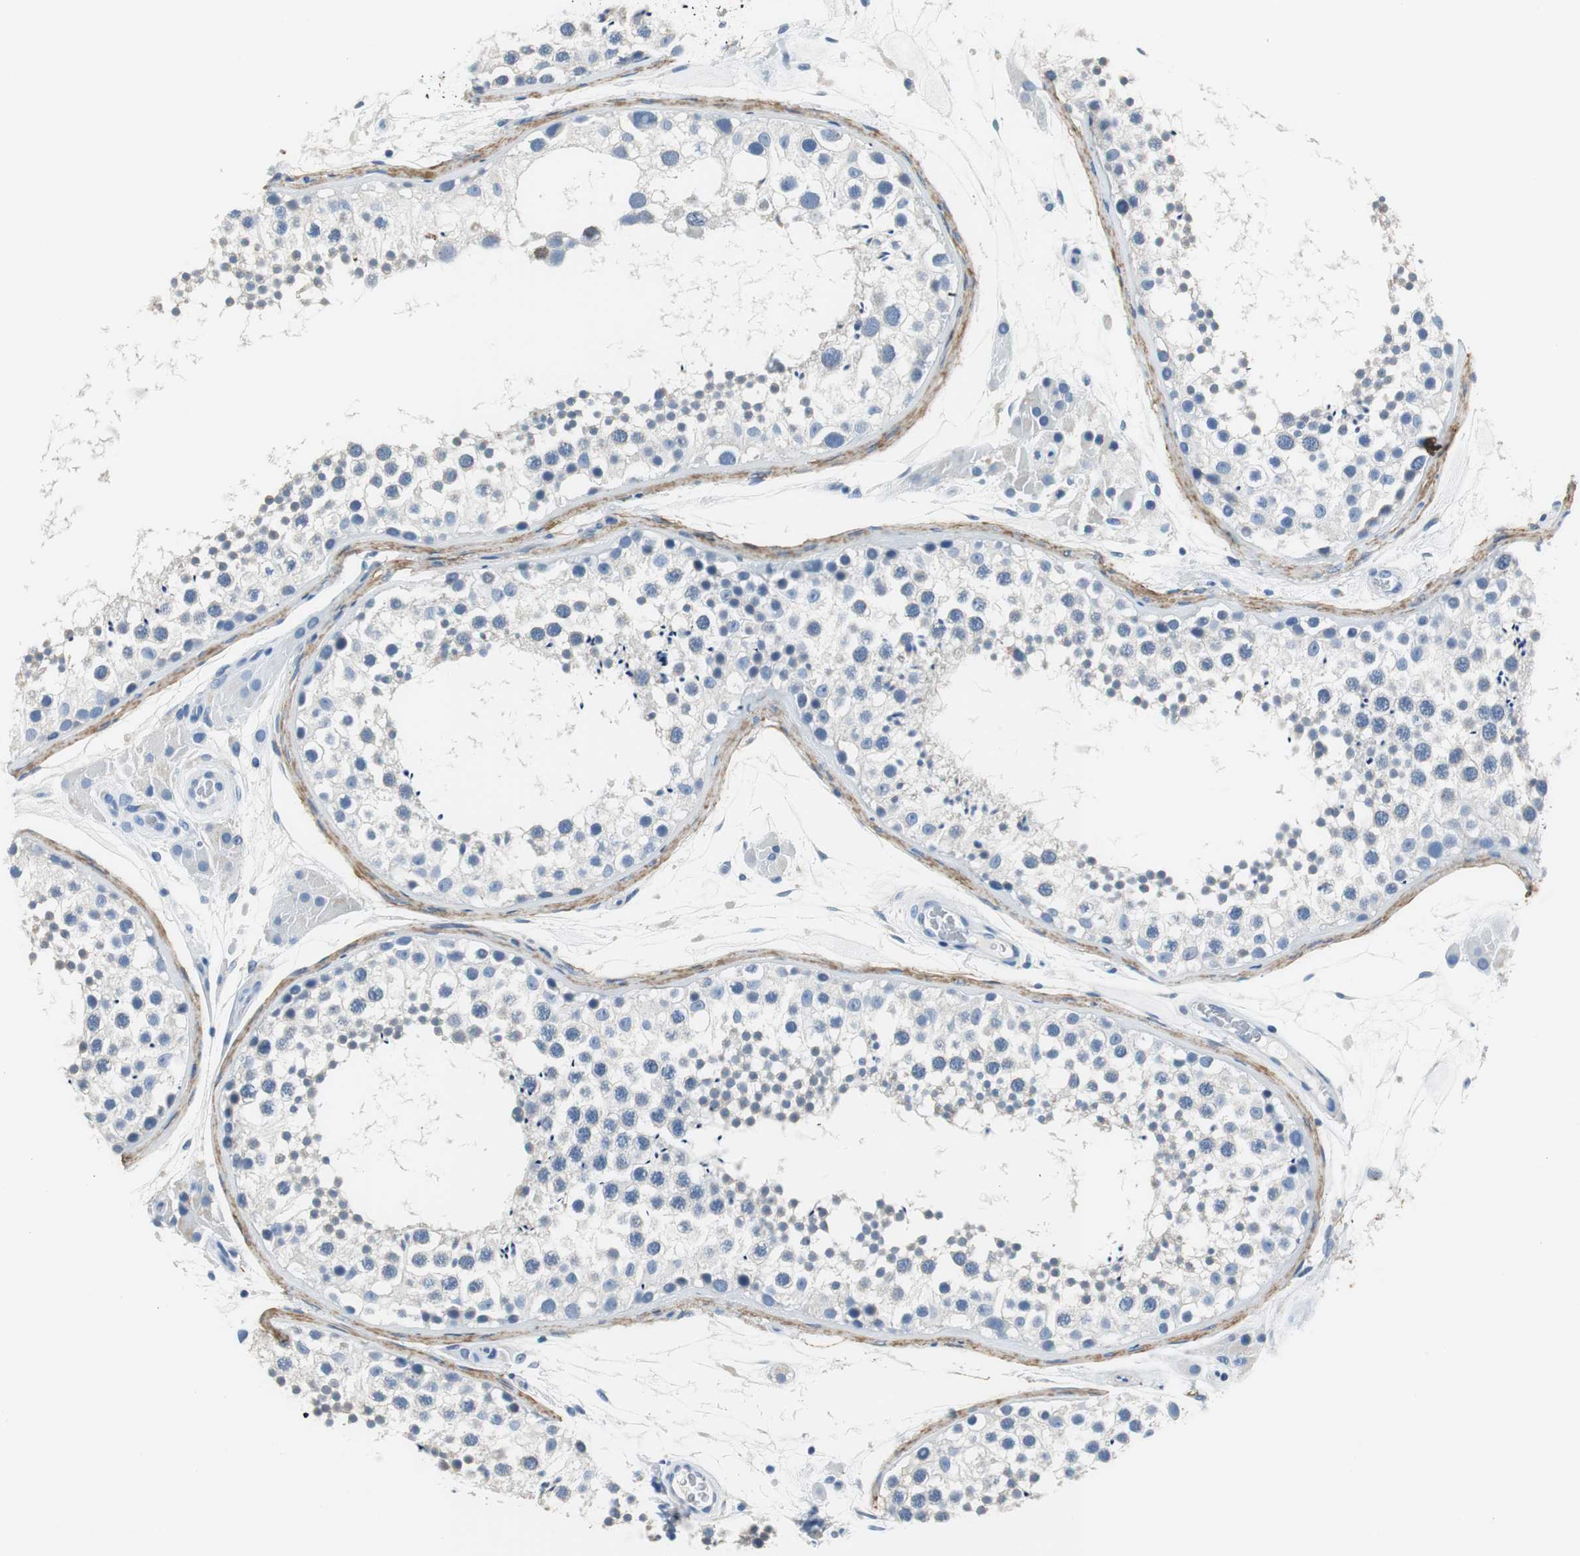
{"staining": {"intensity": "negative", "quantity": "none", "location": "none"}, "tissue": "testis", "cell_type": "Cells in seminiferous ducts", "image_type": "normal", "snomed": [{"axis": "morphology", "description": "Normal tissue, NOS"}, {"axis": "topography", "description": "Testis"}], "caption": "Immunohistochemistry (IHC) image of benign testis: human testis stained with DAB (3,3'-diaminobenzidine) displays no significant protein staining in cells in seminiferous ducts.", "gene": "MUC7", "patient": {"sex": "male", "age": 46}}